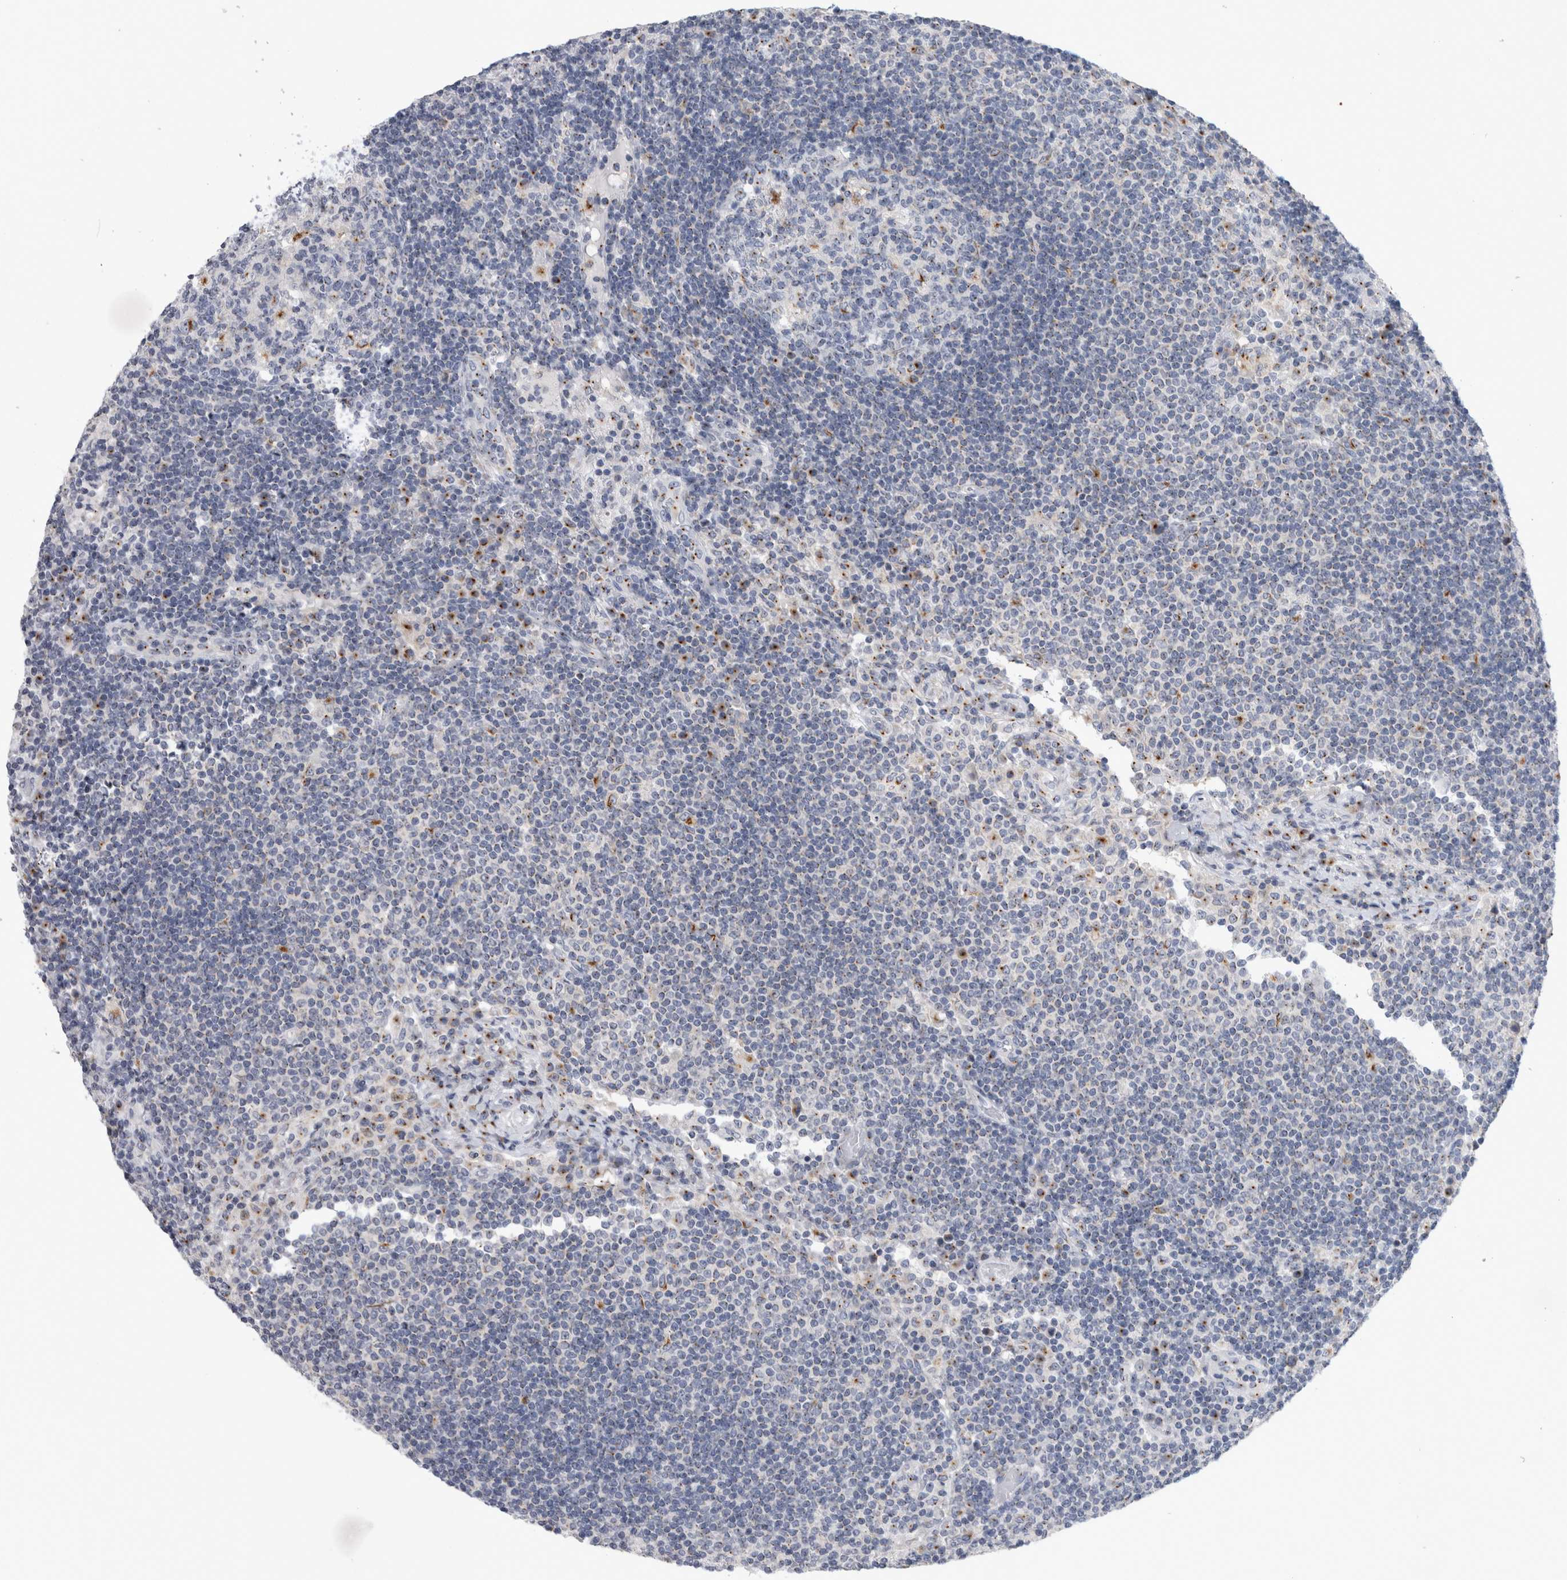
{"staining": {"intensity": "moderate", "quantity": "<25%", "location": "cytoplasmic/membranous"}, "tissue": "lymph node", "cell_type": "Germinal center cells", "image_type": "normal", "snomed": [{"axis": "morphology", "description": "Normal tissue, NOS"}, {"axis": "topography", "description": "Lymph node"}], "caption": "IHC (DAB) staining of benign lymph node demonstrates moderate cytoplasmic/membranous protein expression in about <25% of germinal center cells.", "gene": "AKAP9", "patient": {"sex": "female", "age": 53}}